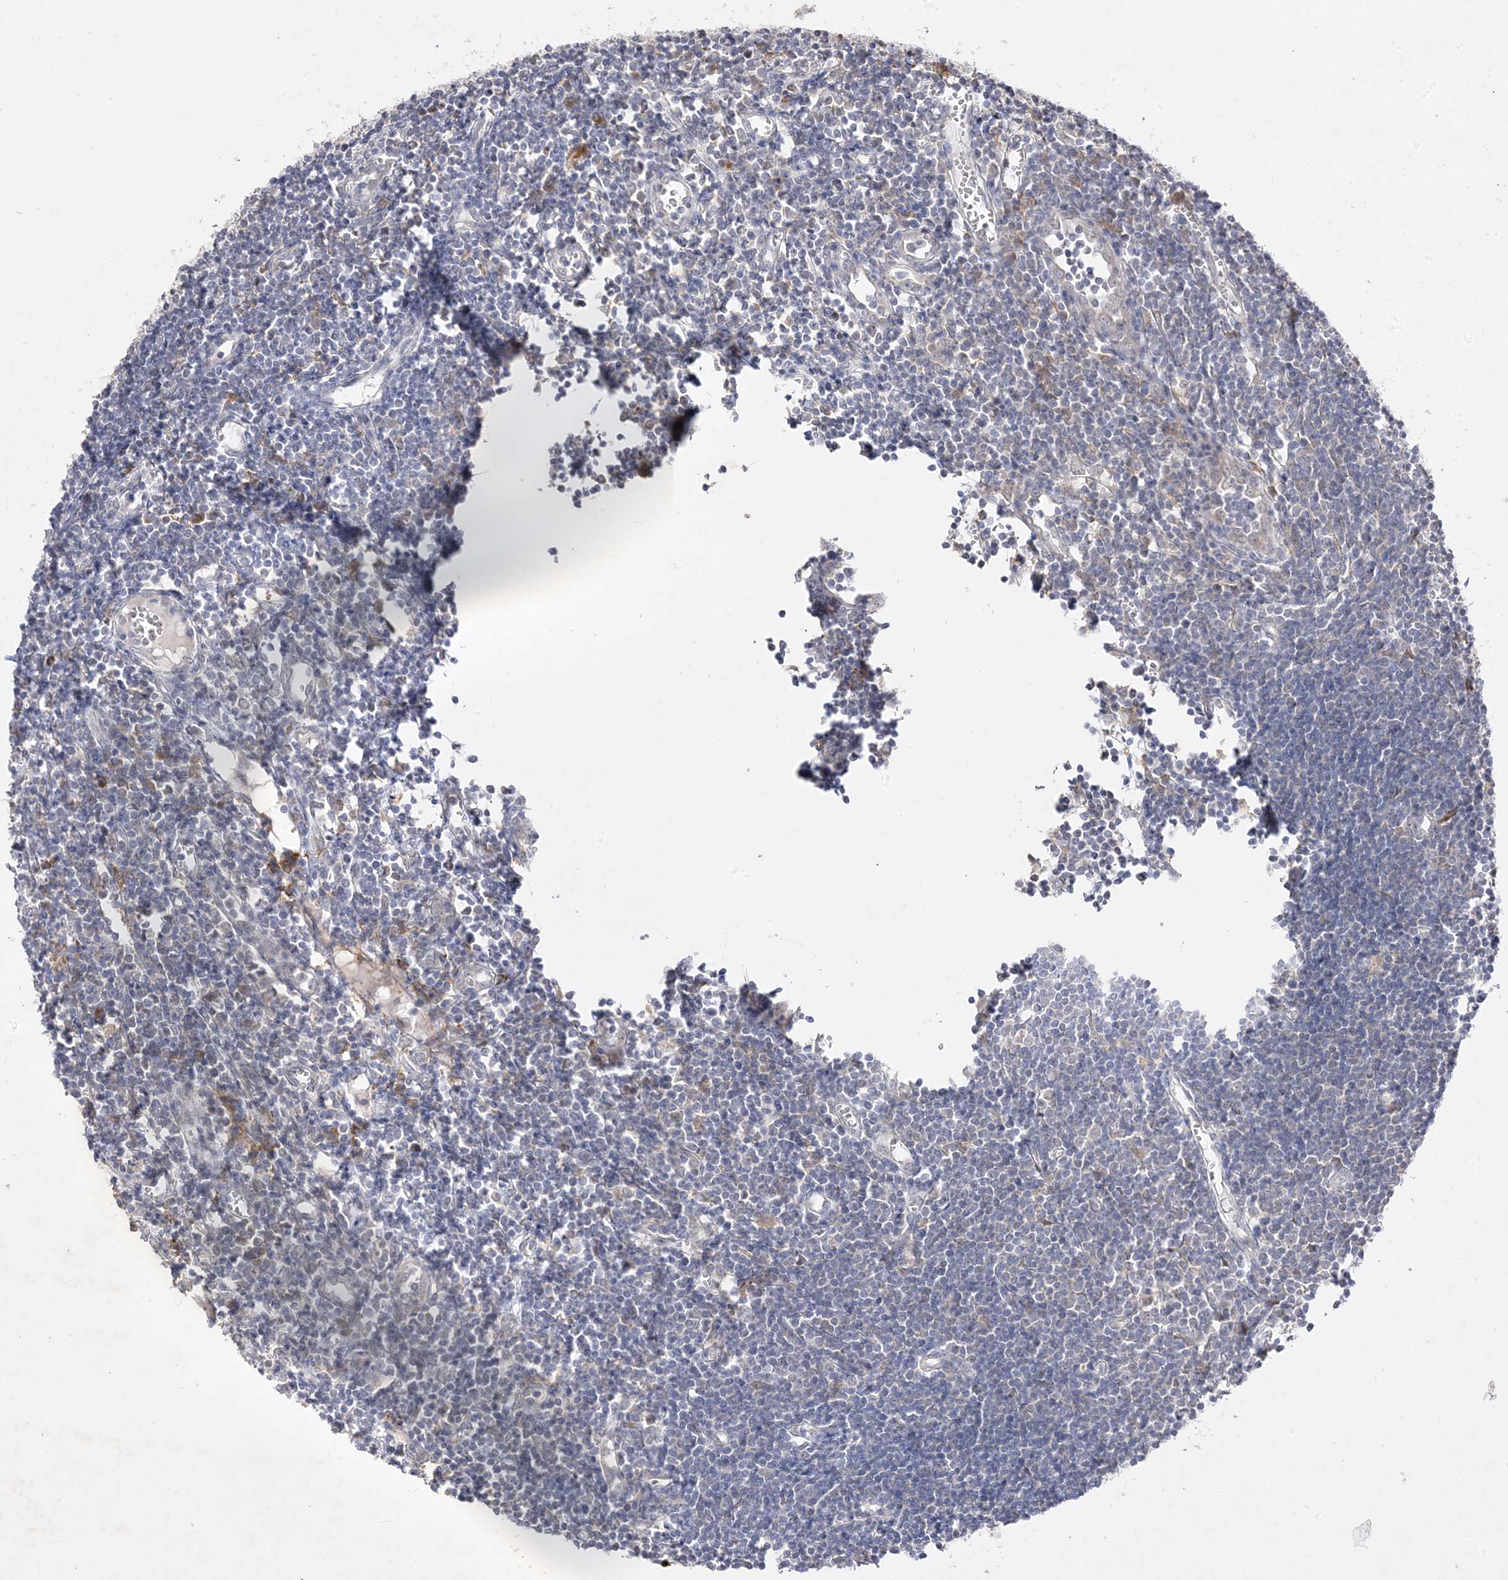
{"staining": {"intensity": "moderate", "quantity": "<25%", "location": "cytoplasmic/membranous"}, "tissue": "lymph node", "cell_type": "Non-germinal center cells", "image_type": "normal", "snomed": [{"axis": "morphology", "description": "Normal tissue, NOS"}, {"axis": "morphology", "description": "Malignant melanoma, Metastatic site"}, {"axis": "topography", "description": "Lymph node"}], "caption": "Immunohistochemical staining of normal human lymph node displays low levels of moderate cytoplasmic/membranous expression in approximately <25% of non-germinal center cells. The staining was performed using DAB, with brown indicating positive protein expression. Nuclei are stained blue with hematoxylin.", "gene": "C2CD2", "patient": {"sex": "male", "age": 41}}